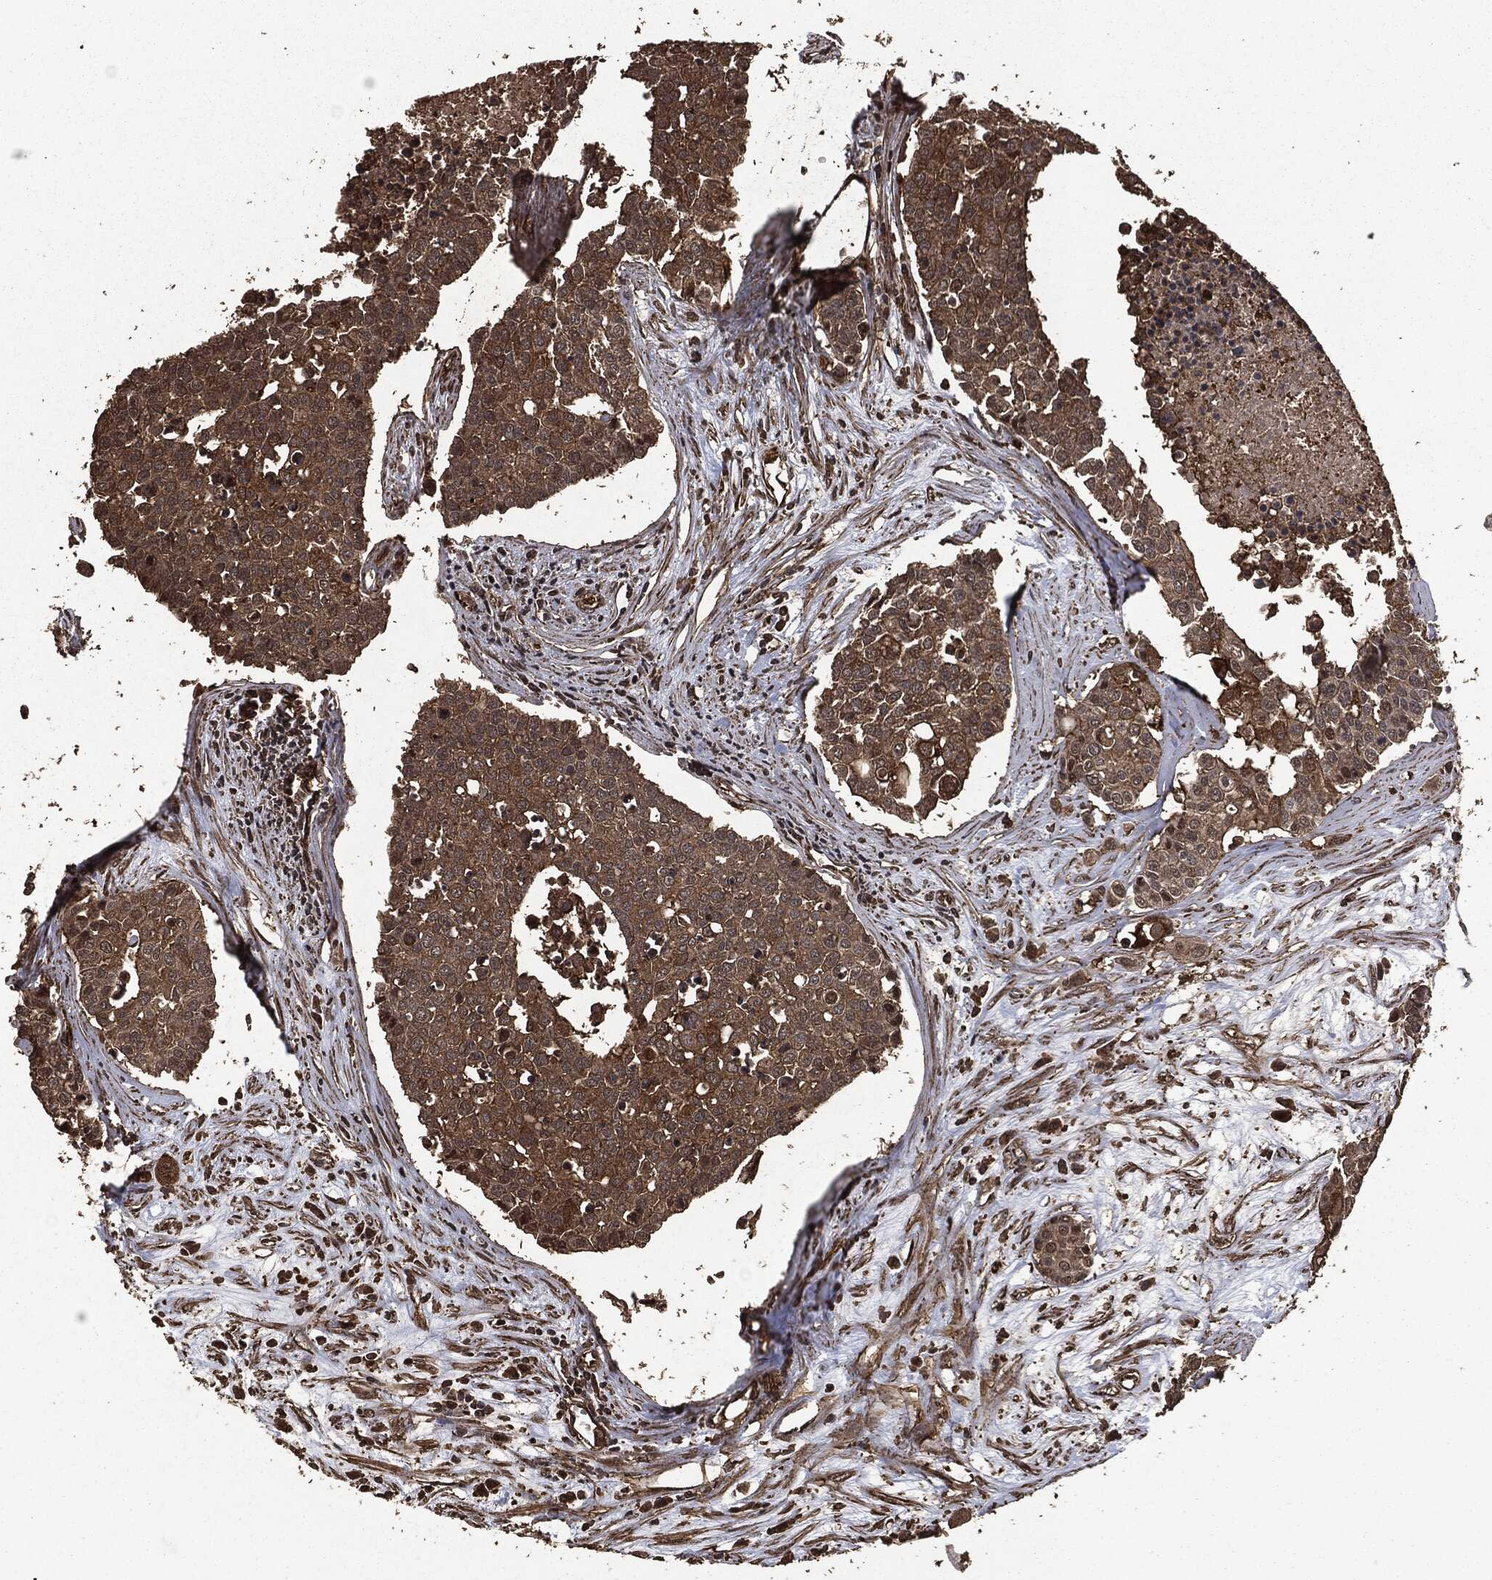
{"staining": {"intensity": "moderate", "quantity": "25%-75%", "location": "cytoplasmic/membranous"}, "tissue": "carcinoid", "cell_type": "Tumor cells", "image_type": "cancer", "snomed": [{"axis": "morphology", "description": "Carcinoid, malignant, NOS"}, {"axis": "topography", "description": "Colon"}], "caption": "About 25%-75% of tumor cells in carcinoid show moderate cytoplasmic/membranous protein staining as visualized by brown immunohistochemical staining.", "gene": "HRAS", "patient": {"sex": "male", "age": 81}}